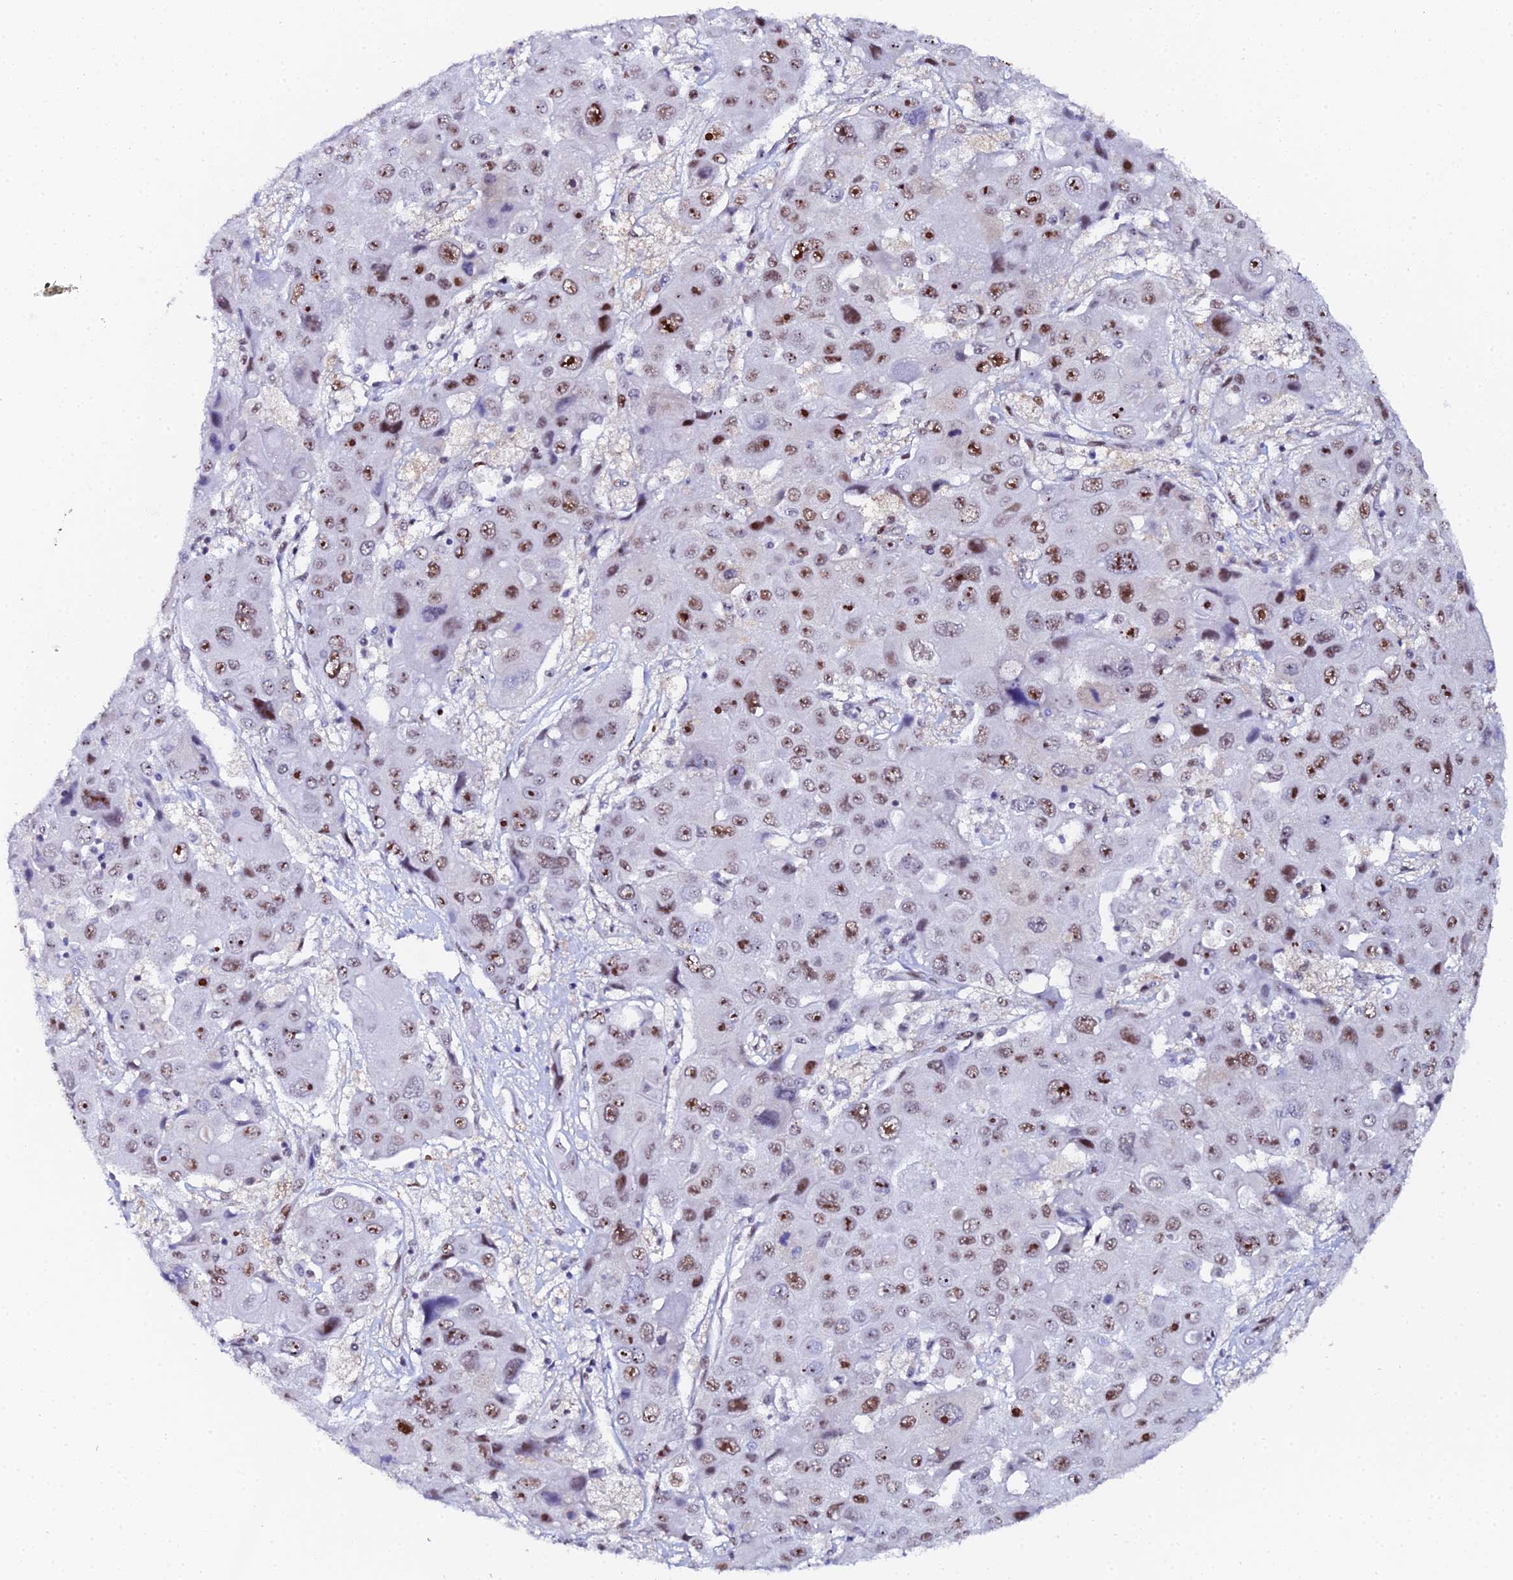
{"staining": {"intensity": "moderate", "quantity": ">75%", "location": "nuclear"}, "tissue": "liver cancer", "cell_type": "Tumor cells", "image_type": "cancer", "snomed": [{"axis": "morphology", "description": "Cholangiocarcinoma"}, {"axis": "topography", "description": "Liver"}], "caption": "The micrograph demonstrates immunohistochemical staining of liver cancer (cholangiocarcinoma). There is moderate nuclear expression is present in about >75% of tumor cells. The staining is performed using DAB (3,3'-diaminobenzidine) brown chromogen to label protein expression. The nuclei are counter-stained blue using hematoxylin.", "gene": "TIFA", "patient": {"sex": "male", "age": 67}}